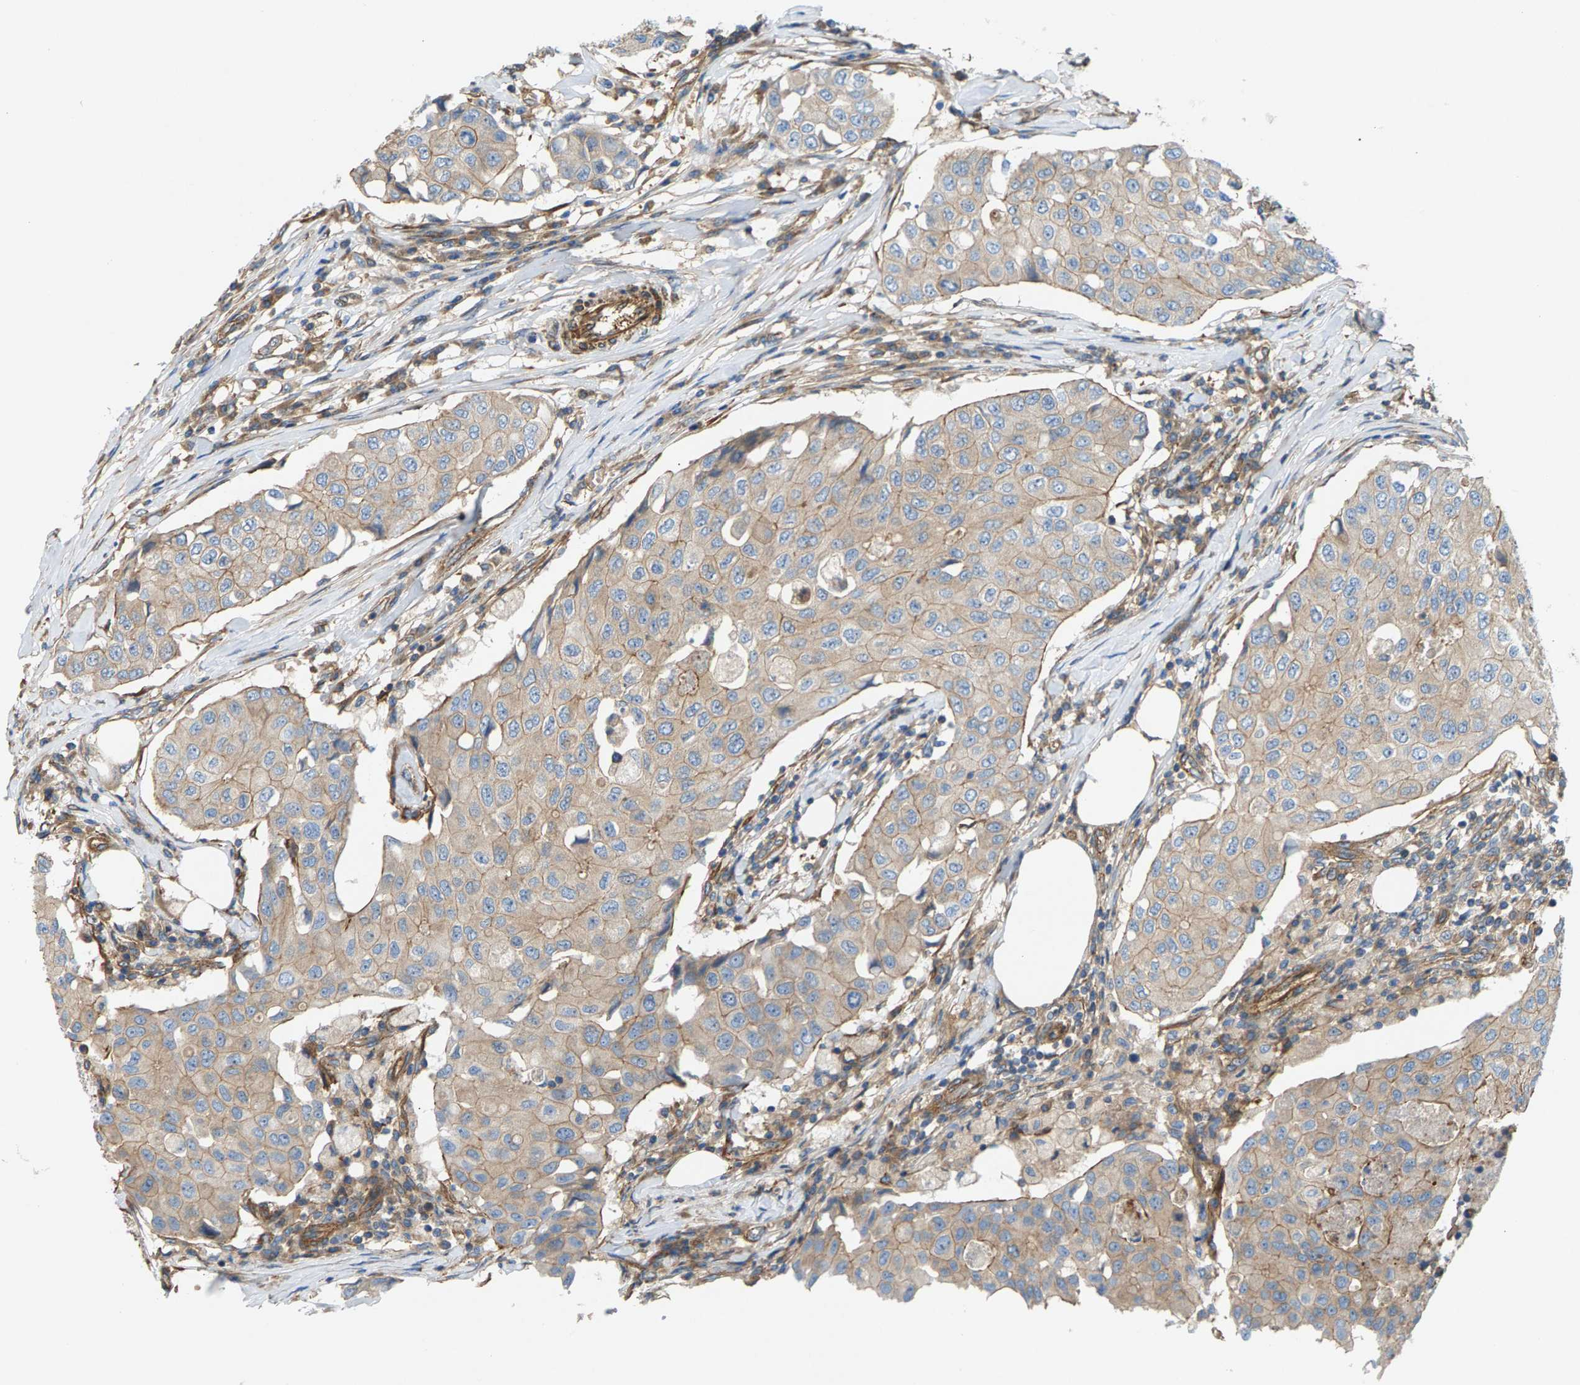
{"staining": {"intensity": "weak", "quantity": "25%-75%", "location": "cytoplasmic/membranous"}, "tissue": "breast cancer", "cell_type": "Tumor cells", "image_type": "cancer", "snomed": [{"axis": "morphology", "description": "Duct carcinoma"}, {"axis": "topography", "description": "Breast"}], "caption": "Protein staining of breast cancer (infiltrating ductal carcinoma) tissue shows weak cytoplasmic/membranous positivity in about 25%-75% of tumor cells. (DAB (3,3'-diaminobenzidine) IHC, brown staining for protein, blue staining for nuclei).", "gene": "PDCL", "patient": {"sex": "female", "age": 80}}